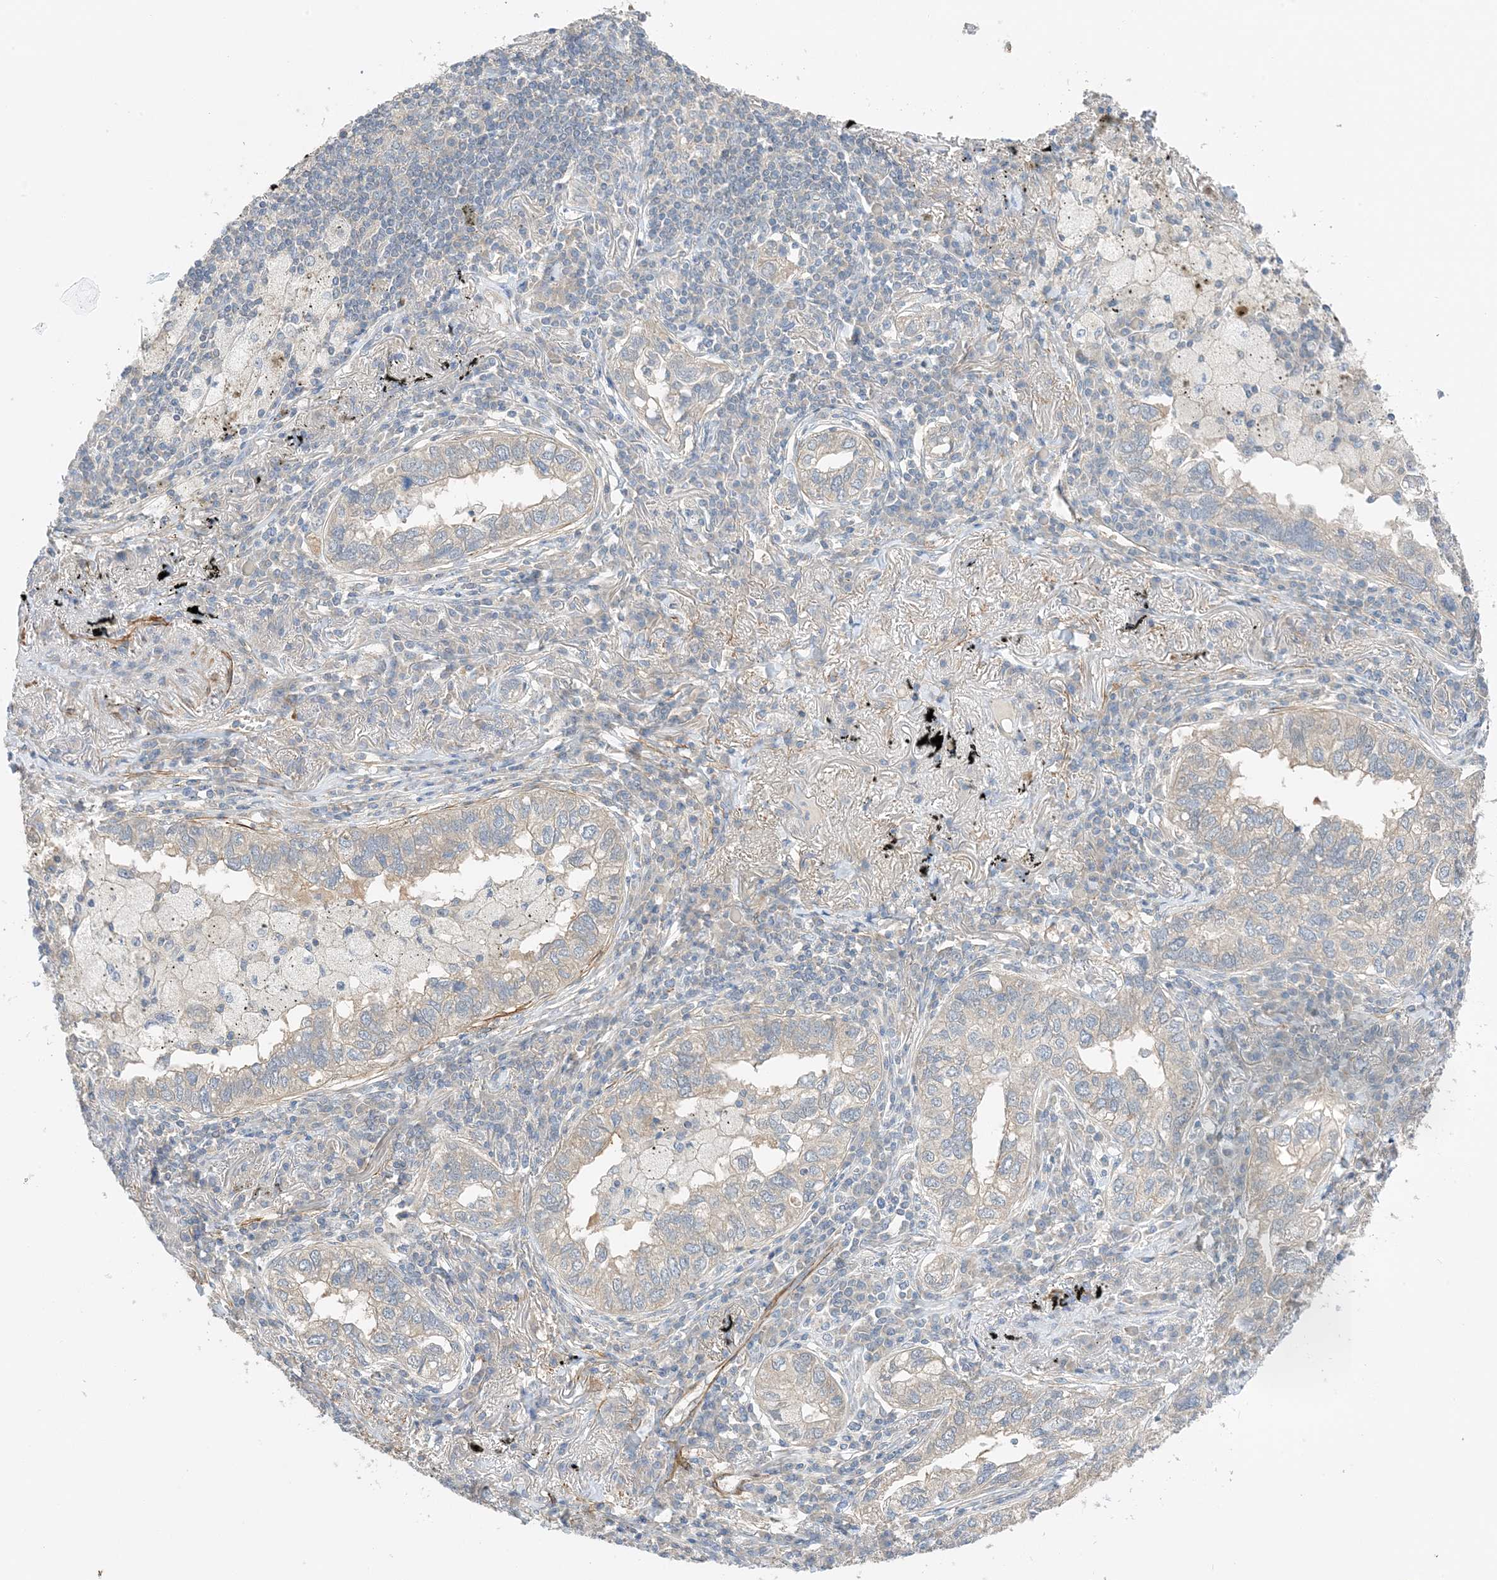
{"staining": {"intensity": "weak", "quantity": "<25%", "location": "cytoplasmic/membranous"}, "tissue": "lung cancer", "cell_type": "Tumor cells", "image_type": "cancer", "snomed": [{"axis": "morphology", "description": "Adenocarcinoma, NOS"}, {"axis": "topography", "description": "Lung"}], "caption": "This is a image of immunohistochemistry (IHC) staining of lung cancer (adenocarcinoma), which shows no staining in tumor cells.", "gene": "KIFBP", "patient": {"sex": "male", "age": 65}}